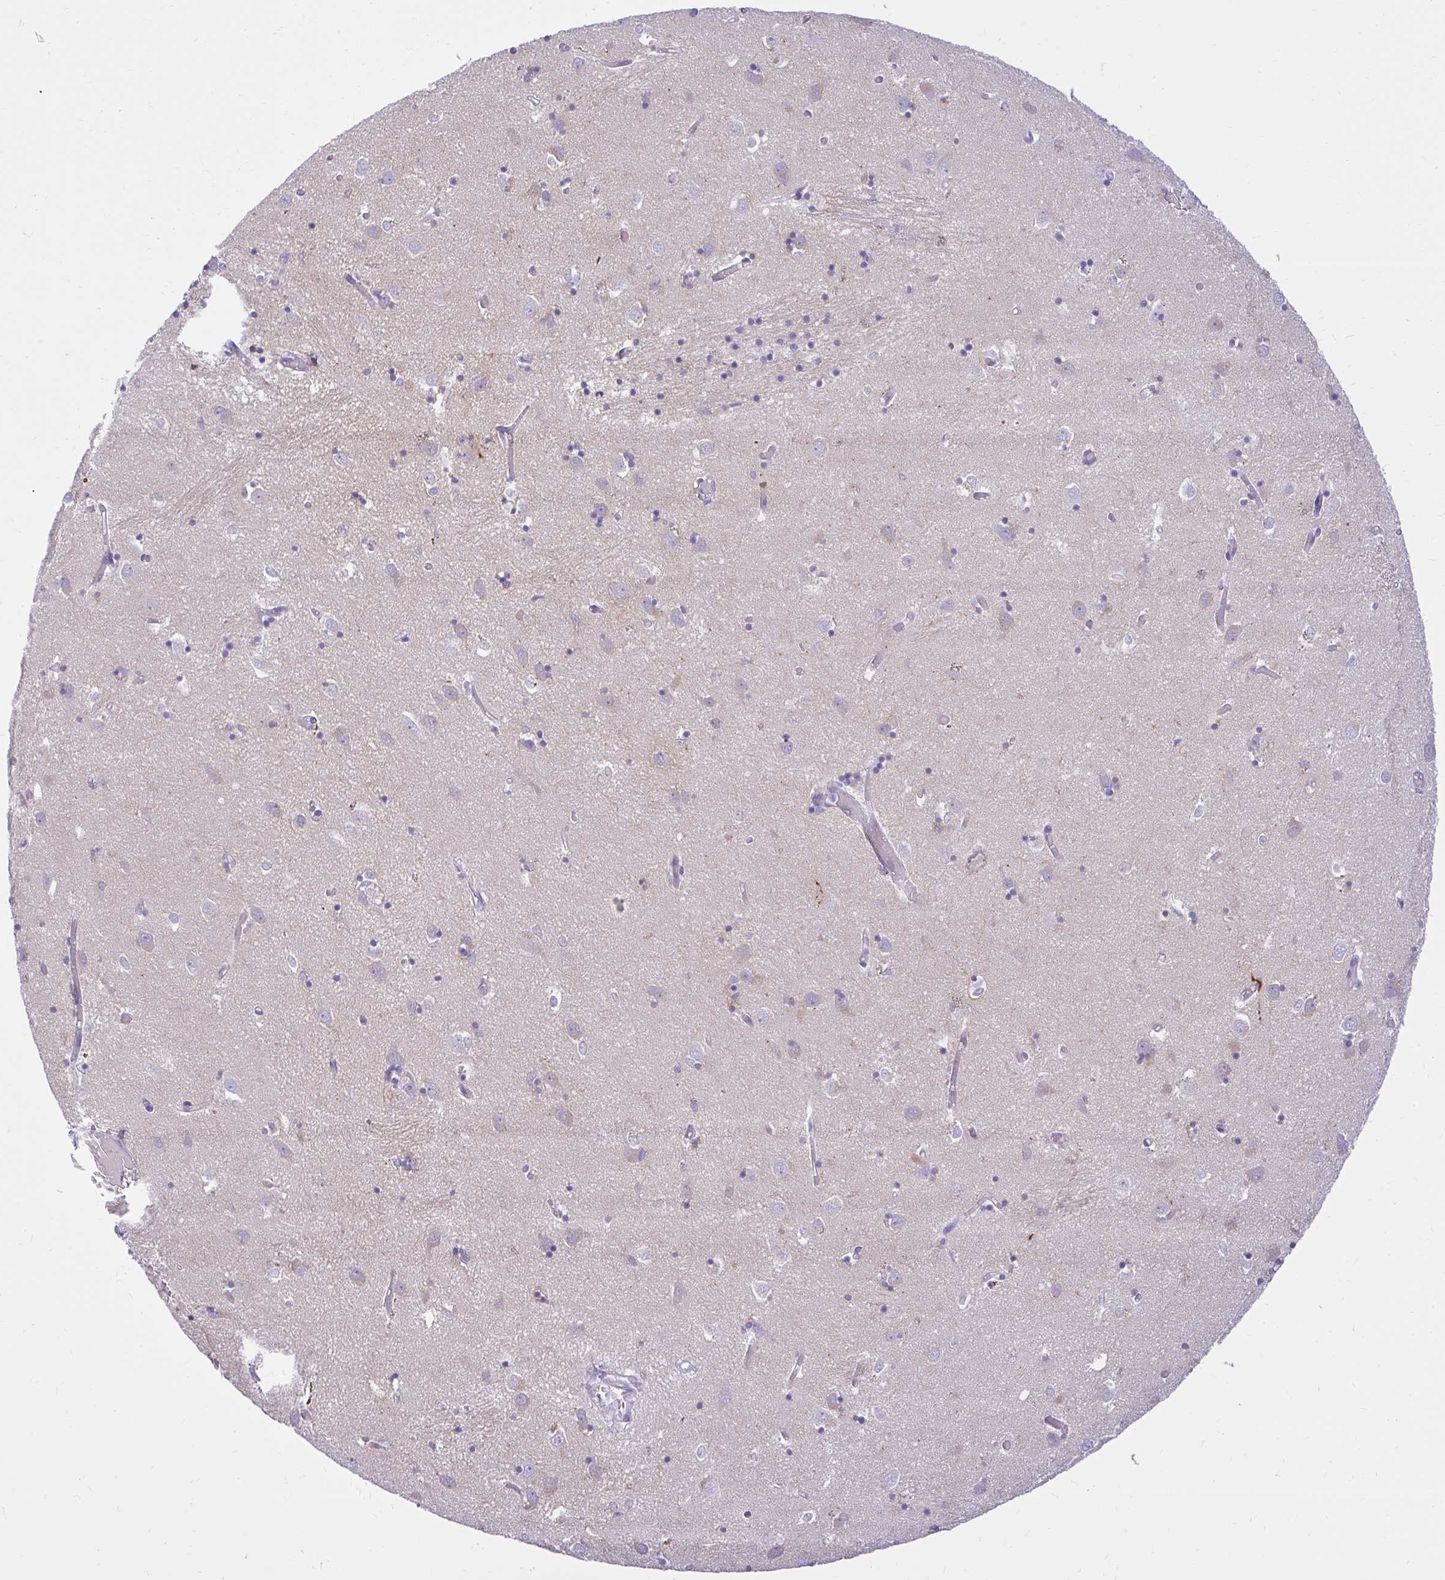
{"staining": {"intensity": "negative", "quantity": "none", "location": "none"}, "tissue": "caudate", "cell_type": "Glial cells", "image_type": "normal", "snomed": [{"axis": "morphology", "description": "Normal tissue, NOS"}, {"axis": "topography", "description": "Lateral ventricle wall"}], "caption": "An image of caudate stained for a protein exhibits no brown staining in glial cells. (Stains: DAB IHC with hematoxylin counter stain, Microscopy: brightfield microscopy at high magnification).", "gene": "PRAP1", "patient": {"sex": "male", "age": 70}}